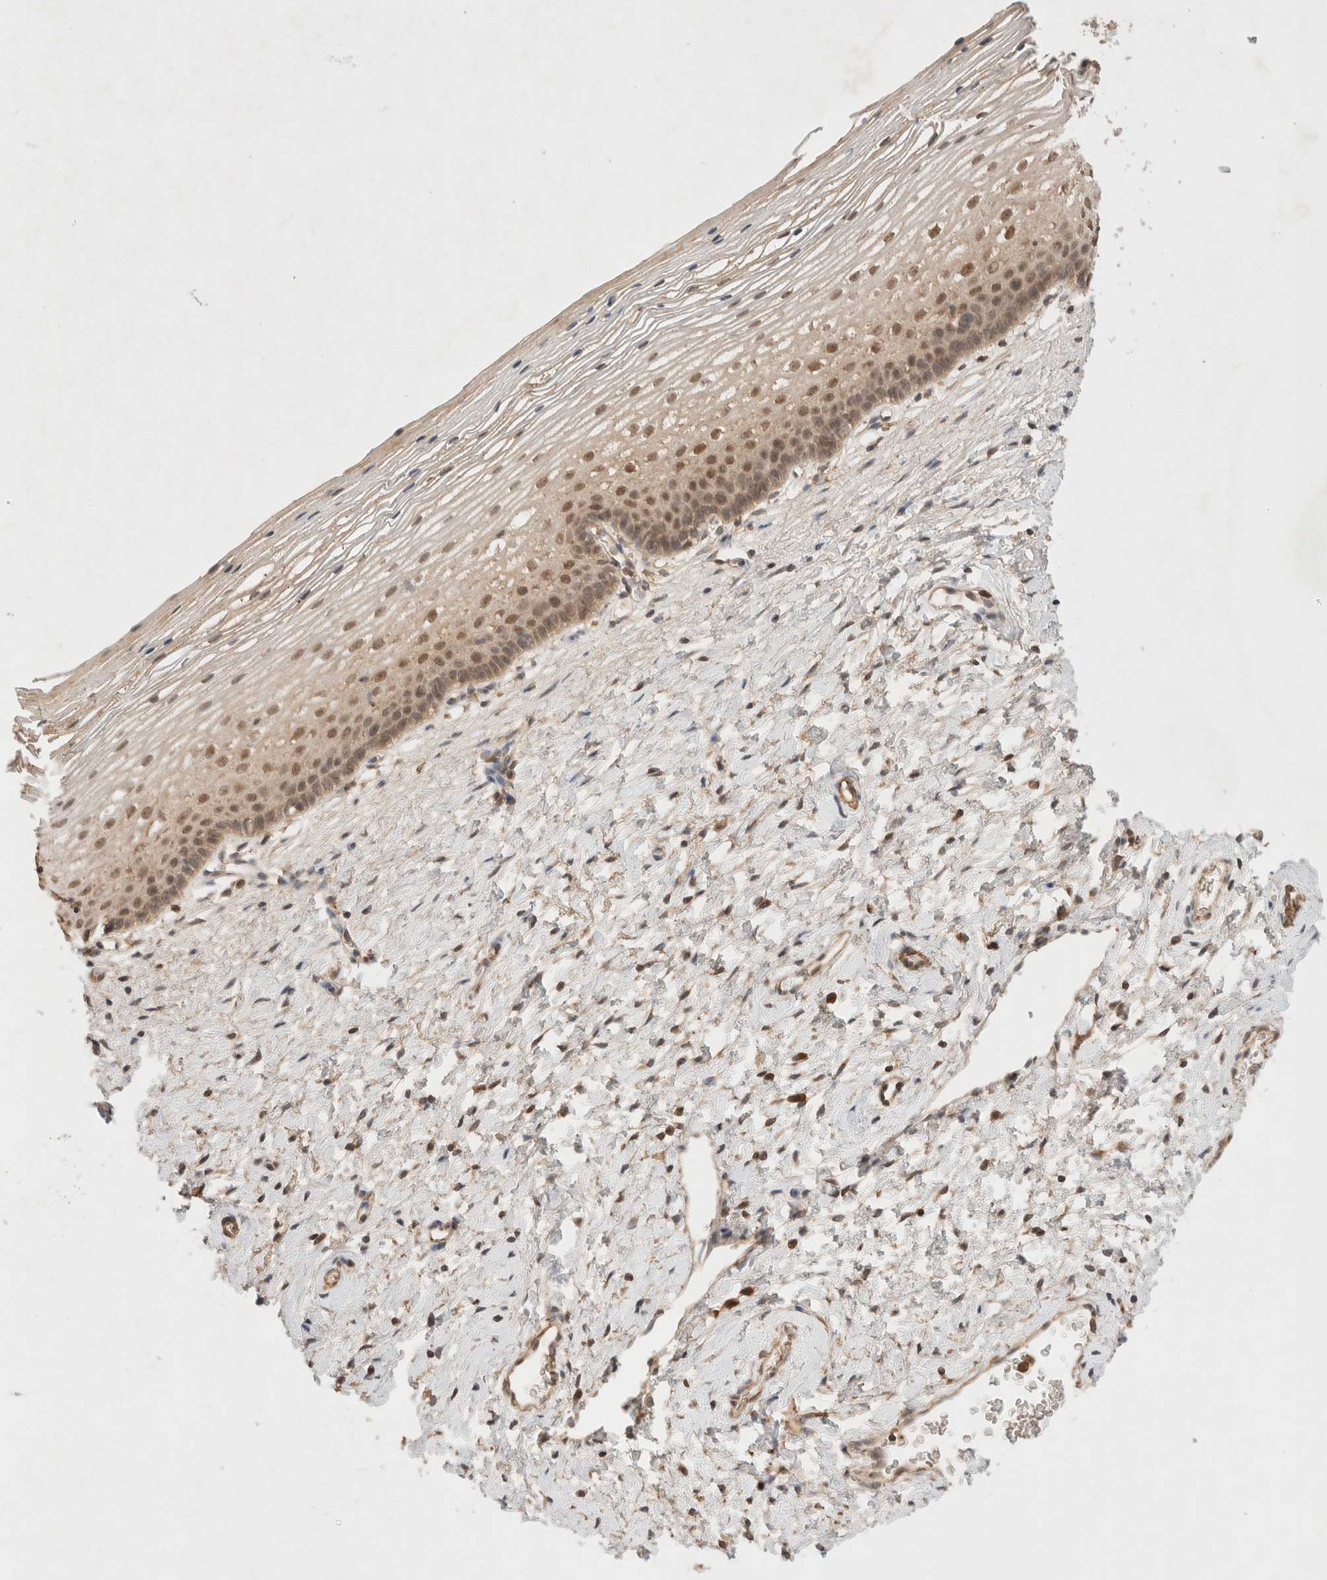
{"staining": {"intensity": "moderate", "quantity": ">75%", "location": "cytoplasmic/membranous,nuclear"}, "tissue": "cervix", "cell_type": "Glandular cells", "image_type": "normal", "snomed": [{"axis": "morphology", "description": "Normal tissue, NOS"}, {"axis": "topography", "description": "Cervix"}], "caption": "Brown immunohistochemical staining in normal human cervix demonstrates moderate cytoplasmic/membranous,nuclear positivity in about >75% of glandular cells. (DAB (3,3'-diaminobenzidine) = brown stain, brightfield microscopy at high magnification).", "gene": "CARNMT1", "patient": {"sex": "female", "age": 72}}